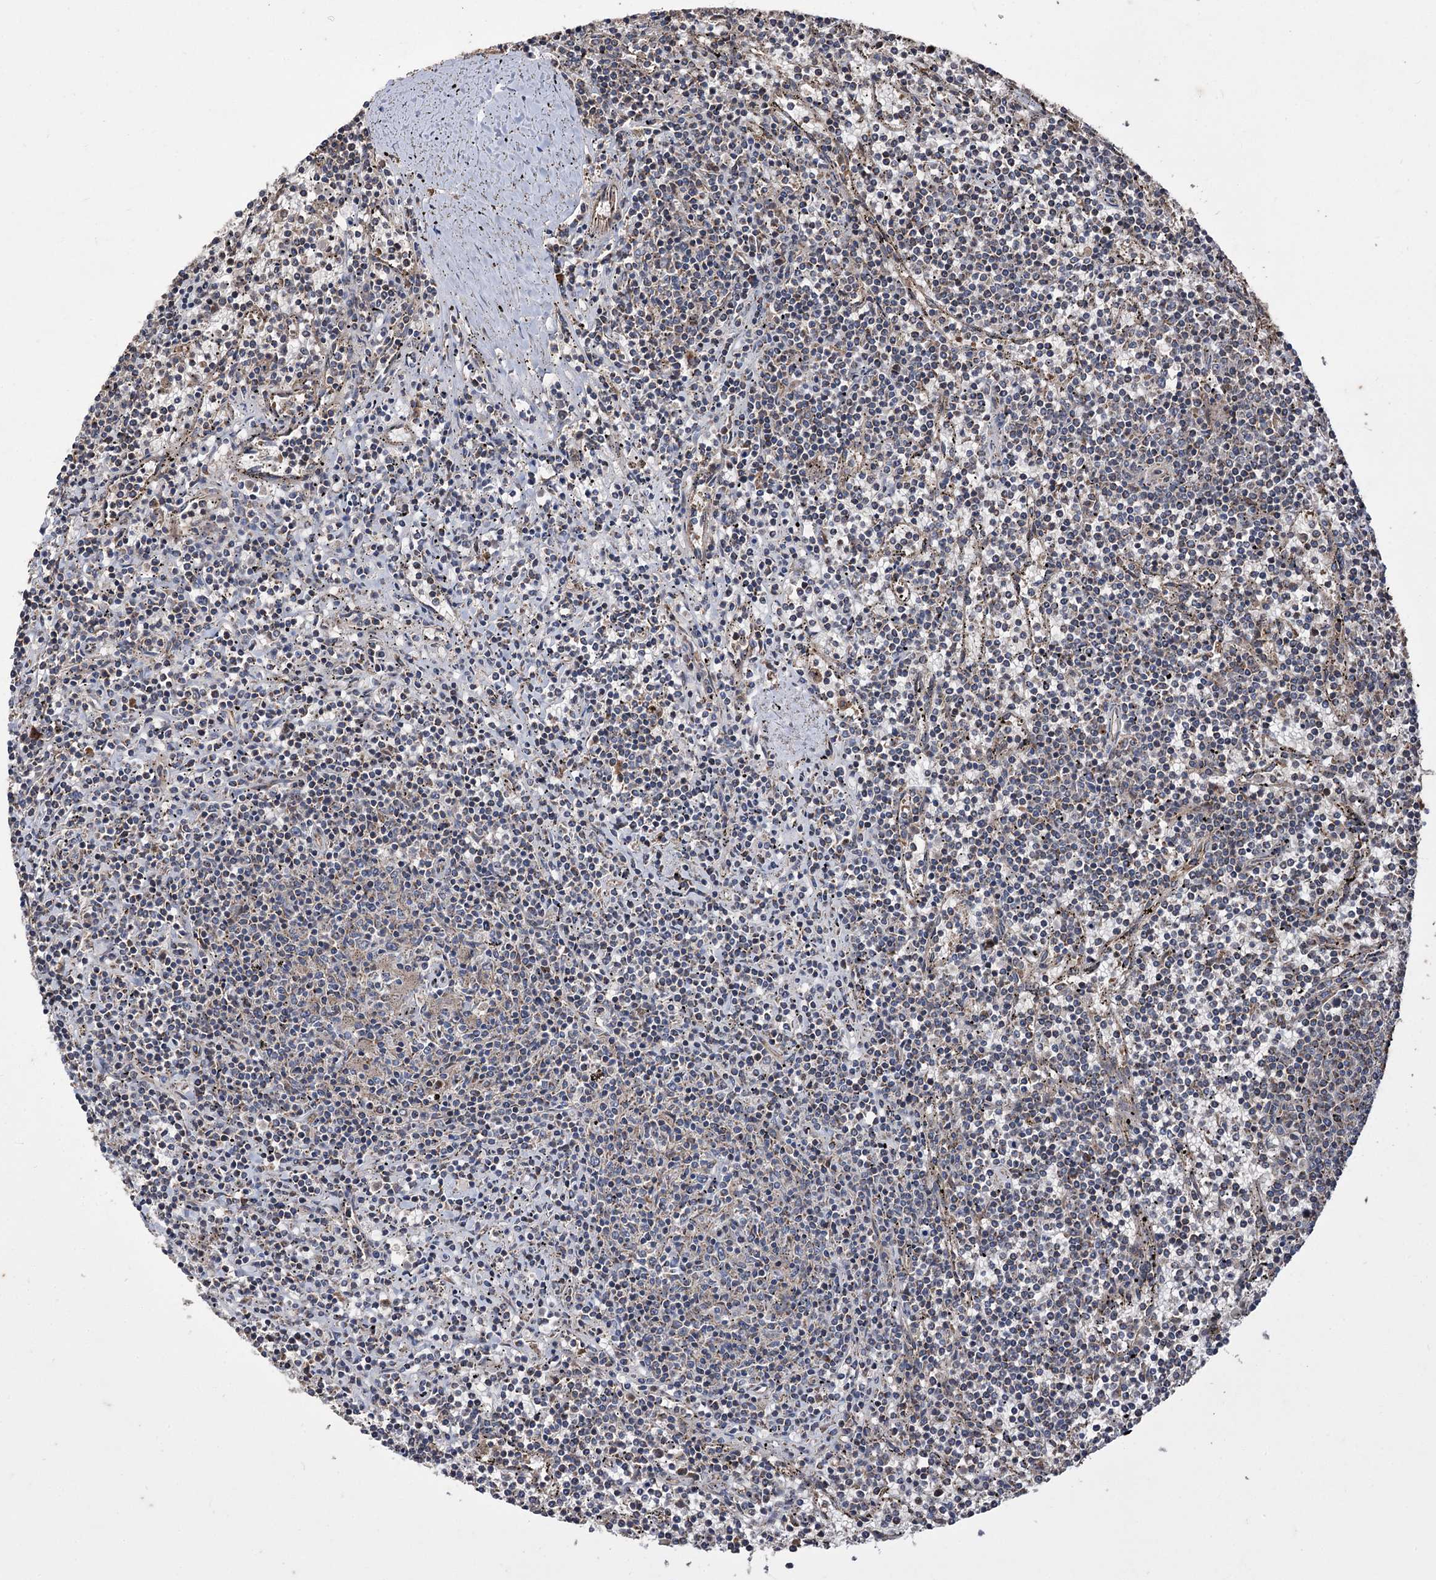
{"staining": {"intensity": "weak", "quantity": "<25%", "location": "cytoplasmic/membranous"}, "tissue": "lymphoma", "cell_type": "Tumor cells", "image_type": "cancer", "snomed": [{"axis": "morphology", "description": "Malignant lymphoma, non-Hodgkin's type, Low grade"}, {"axis": "topography", "description": "Spleen"}], "caption": "Immunohistochemical staining of human malignant lymphoma, non-Hodgkin's type (low-grade) displays no significant positivity in tumor cells.", "gene": "RASSF3", "patient": {"sex": "female", "age": 50}}